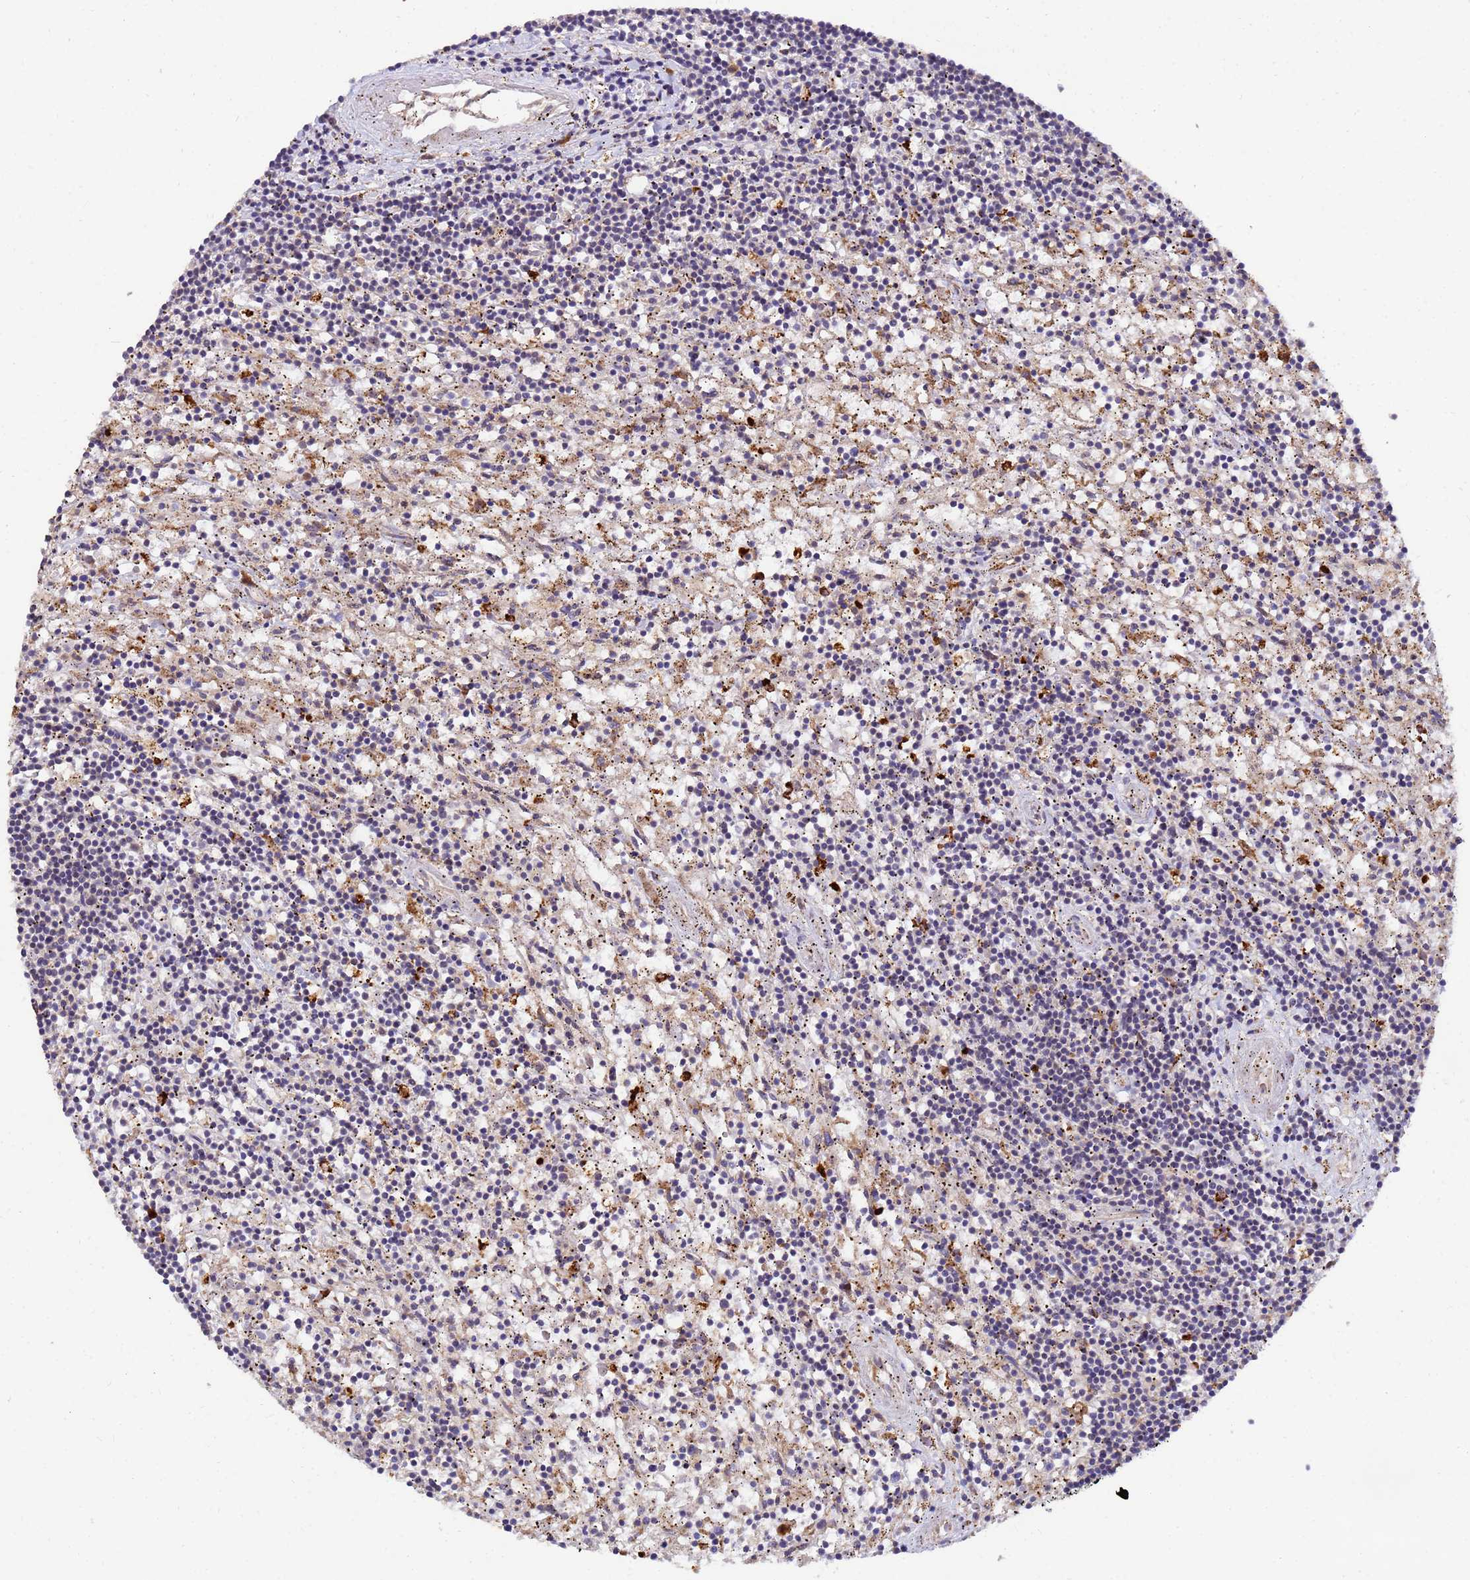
{"staining": {"intensity": "negative", "quantity": "none", "location": "none"}, "tissue": "lymphoma", "cell_type": "Tumor cells", "image_type": "cancer", "snomed": [{"axis": "morphology", "description": "Malignant lymphoma, non-Hodgkin's type, Low grade"}, {"axis": "topography", "description": "Spleen"}], "caption": "Tumor cells are negative for protein expression in human lymphoma.", "gene": "ZNF619", "patient": {"sex": "male", "age": 76}}